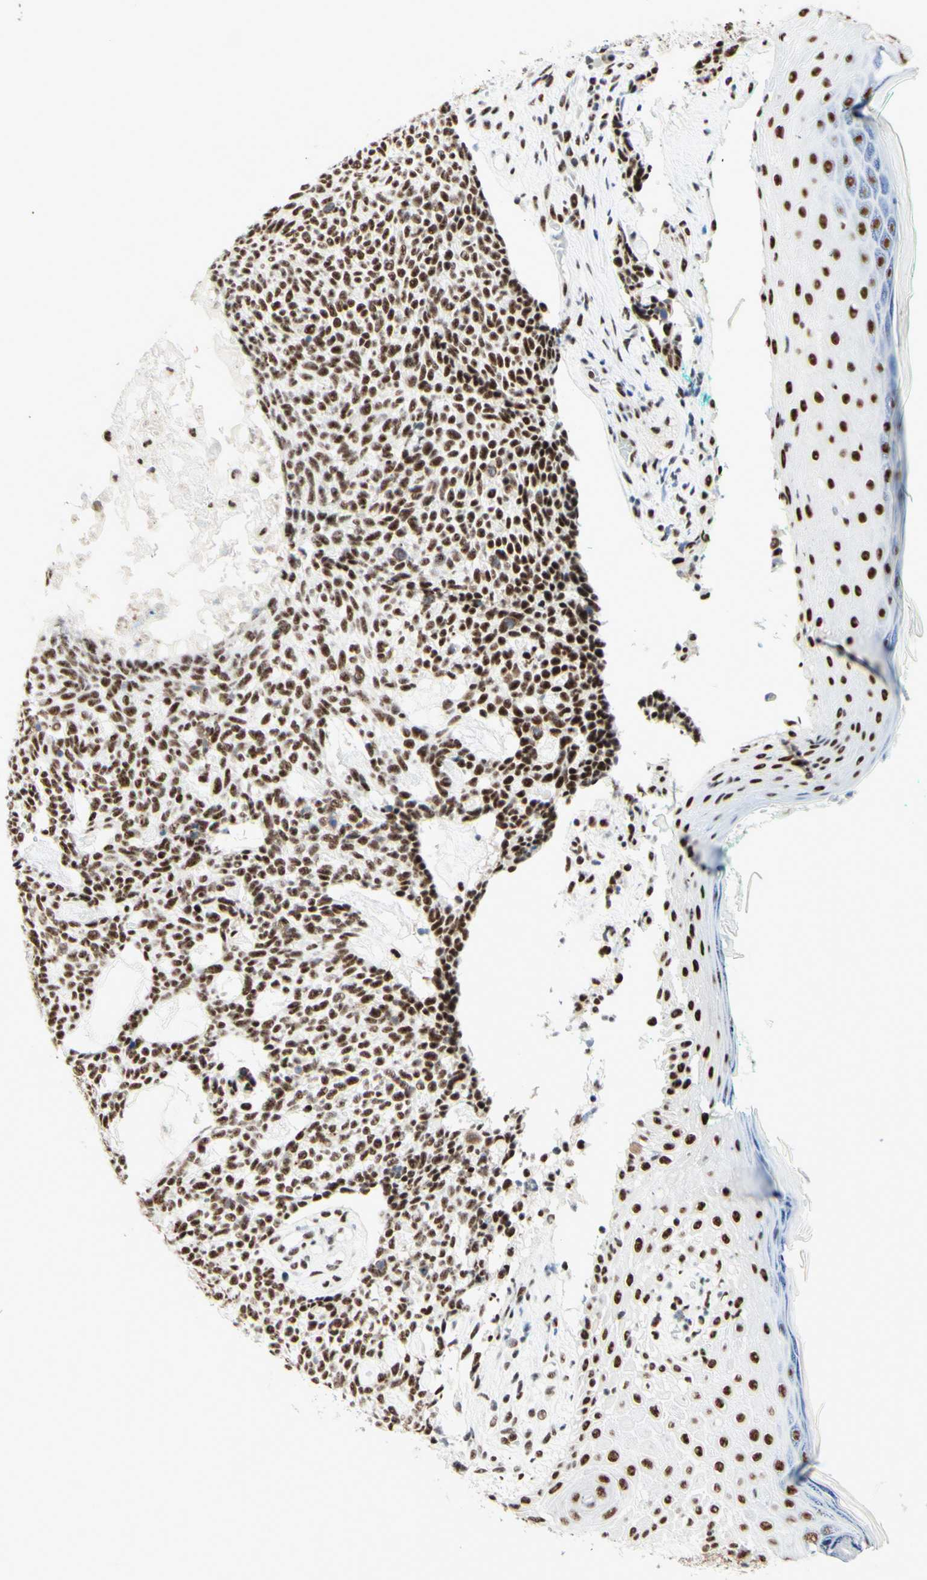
{"staining": {"intensity": "strong", "quantity": ">75%", "location": "nuclear"}, "tissue": "skin cancer", "cell_type": "Tumor cells", "image_type": "cancer", "snomed": [{"axis": "morphology", "description": "Basal cell carcinoma"}, {"axis": "topography", "description": "Skin"}], "caption": "Strong nuclear protein positivity is appreciated in approximately >75% of tumor cells in skin cancer.", "gene": "WTAP", "patient": {"sex": "female", "age": 84}}